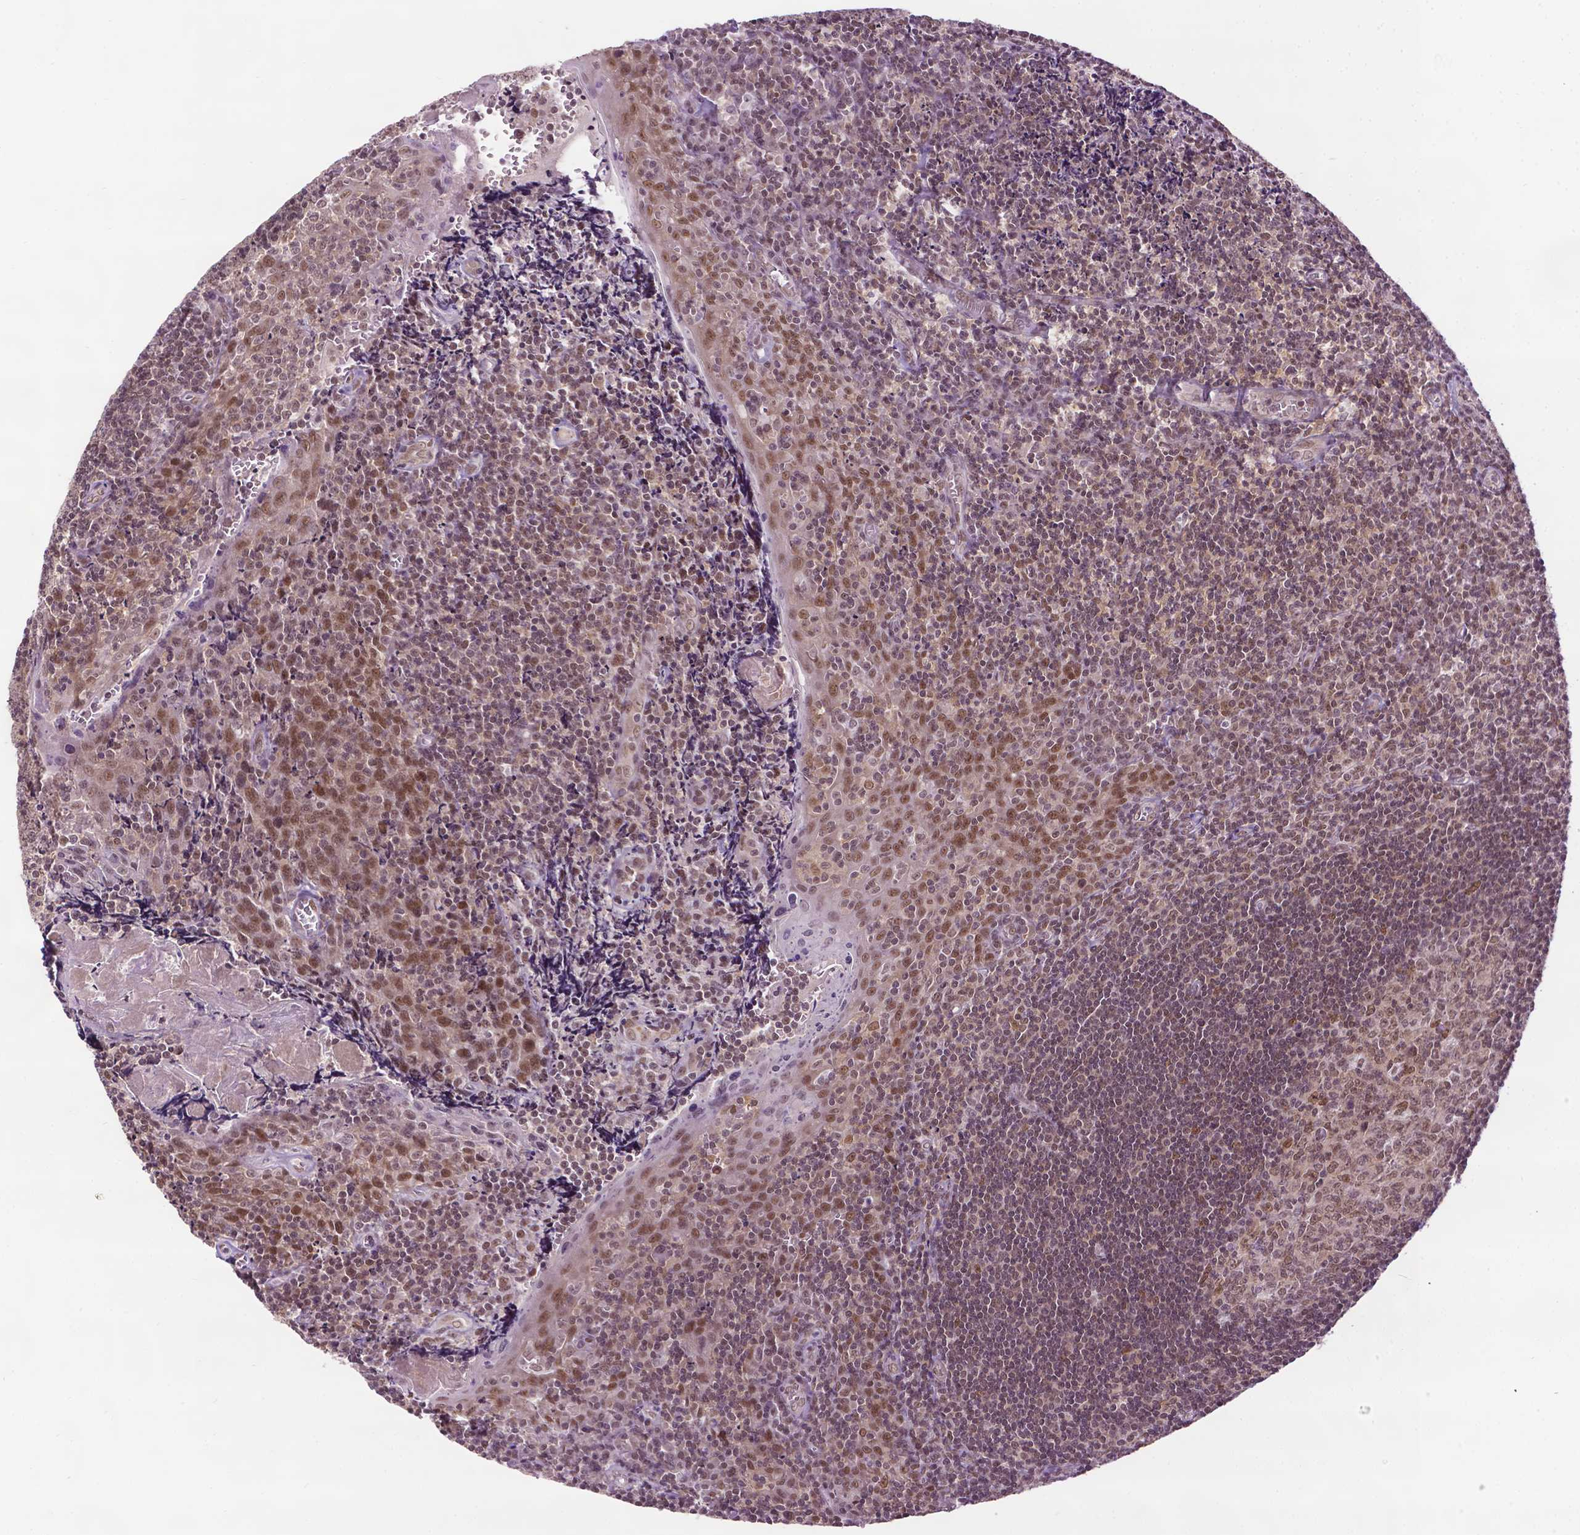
{"staining": {"intensity": "moderate", "quantity": "25%-75%", "location": "nuclear"}, "tissue": "tonsil", "cell_type": "Germinal center cells", "image_type": "normal", "snomed": [{"axis": "morphology", "description": "Normal tissue, NOS"}, {"axis": "morphology", "description": "Inflammation, NOS"}, {"axis": "topography", "description": "Tonsil"}], "caption": "The image displays a brown stain indicating the presence of a protein in the nuclear of germinal center cells in tonsil. (Brightfield microscopy of DAB IHC at high magnification).", "gene": "UBQLN4", "patient": {"sex": "female", "age": 31}}